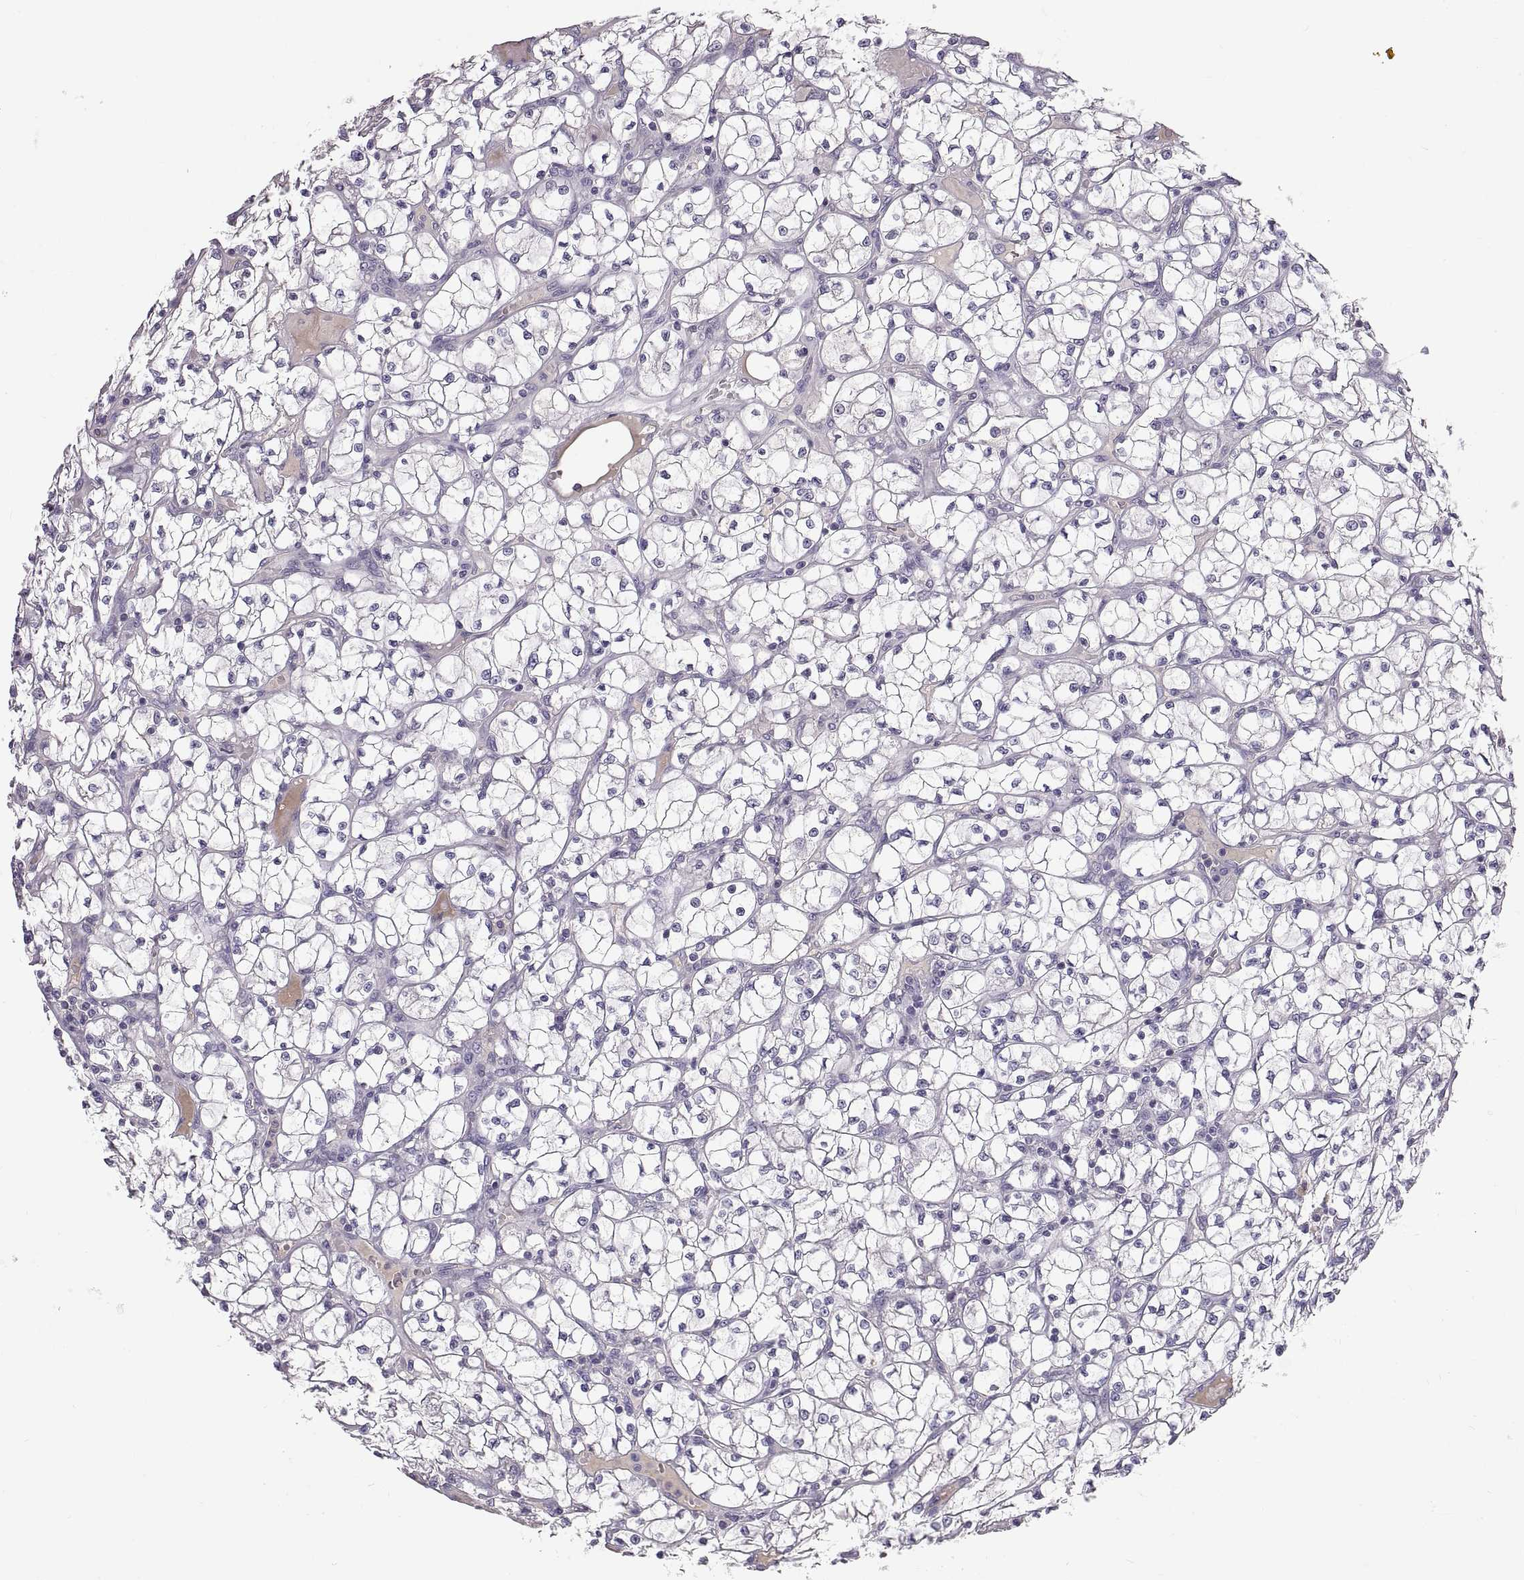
{"staining": {"intensity": "negative", "quantity": "none", "location": "none"}, "tissue": "renal cancer", "cell_type": "Tumor cells", "image_type": "cancer", "snomed": [{"axis": "morphology", "description": "Adenocarcinoma, NOS"}, {"axis": "topography", "description": "Kidney"}], "caption": "Protein analysis of renal cancer demonstrates no significant staining in tumor cells.", "gene": "ADAM32", "patient": {"sex": "female", "age": 64}}